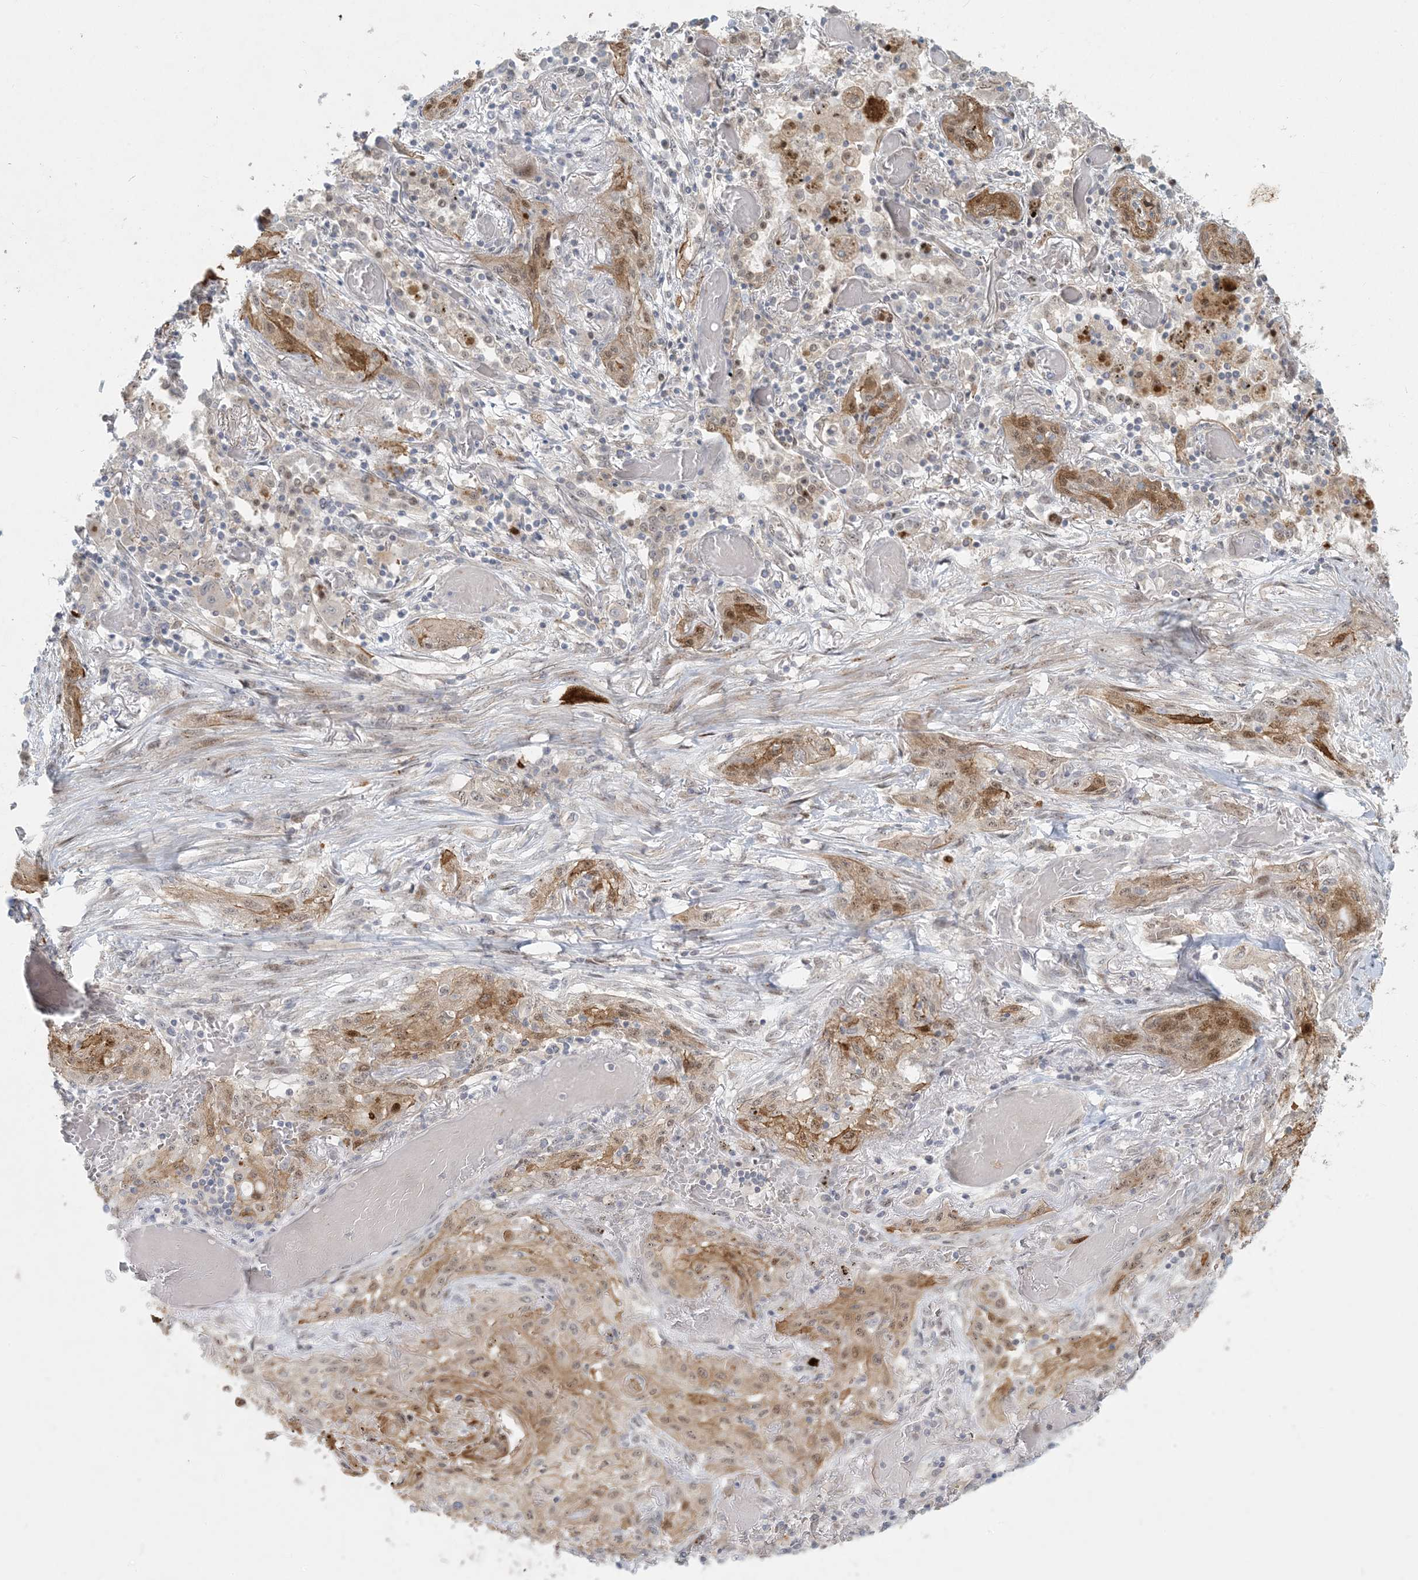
{"staining": {"intensity": "moderate", "quantity": "<25%", "location": "cytoplasmic/membranous"}, "tissue": "lung cancer", "cell_type": "Tumor cells", "image_type": "cancer", "snomed": [{"axis": "morphology", "description": "Squamous cell carcinoma, NOS"}, {"axis": "topography", "description": "Lung"}], "caption": "Lung cancer (squamous cell carcinoma) stained with a protein marker shows moderate staining in tumor cells.", "gene": "BCORL1", "patient": {"sex": "female", "age": 47}}